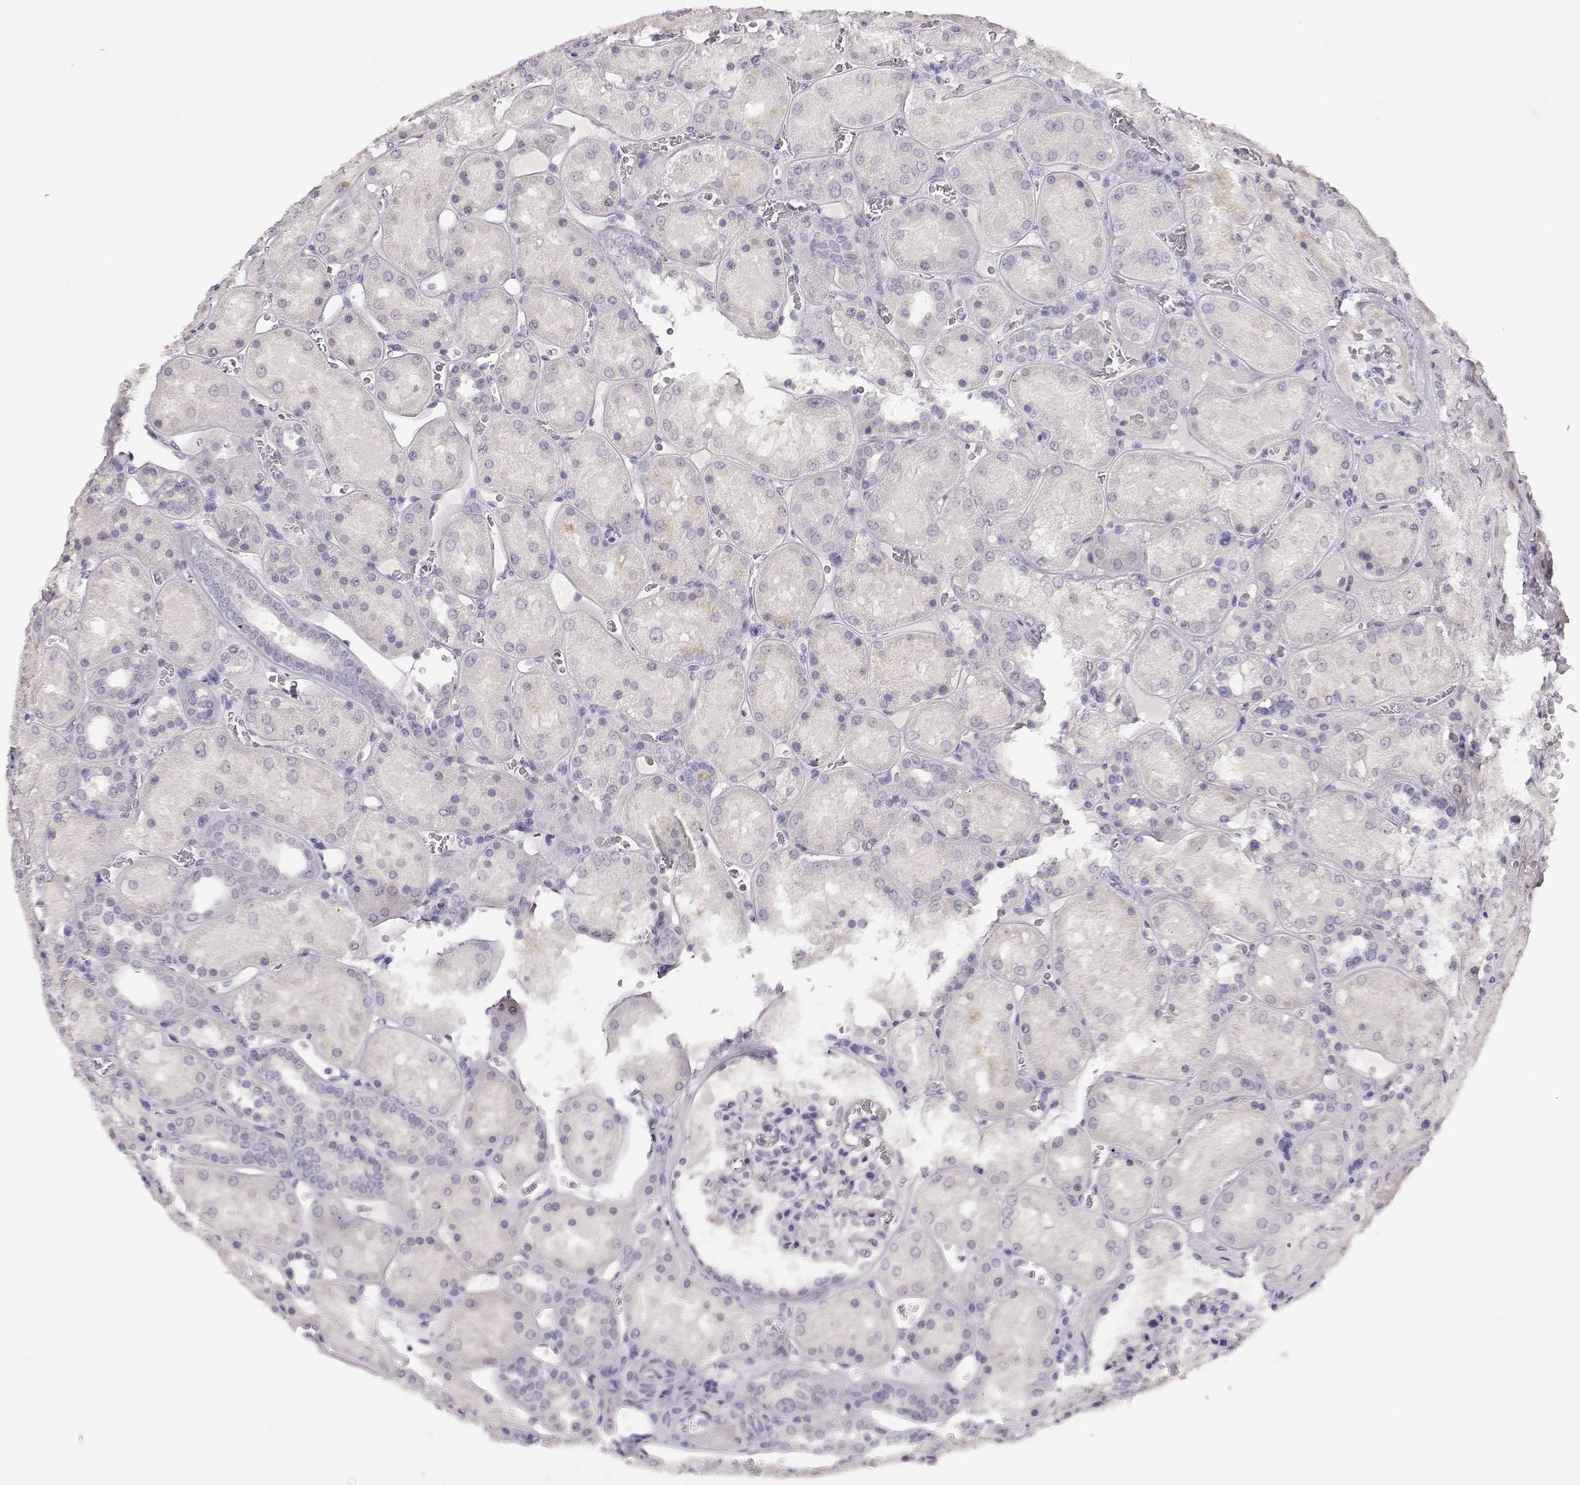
{"staining": {"intensity": "negative", "quantity": "none", "location": "none"}, "tissue": "kidney", "cell_type": "Cells in glomeruli", "image_type": "normal", "snomed": [{"axis": "morphology", "description": "Normal tissue, NOS"}, {"axis": "topography", "description": "Kidney"}], "caption": "Cells in glomeruli show no significant positivity in normal kidney.", "gene": "MAGEC1", "patient": {"sex": "male", "age": 73}}